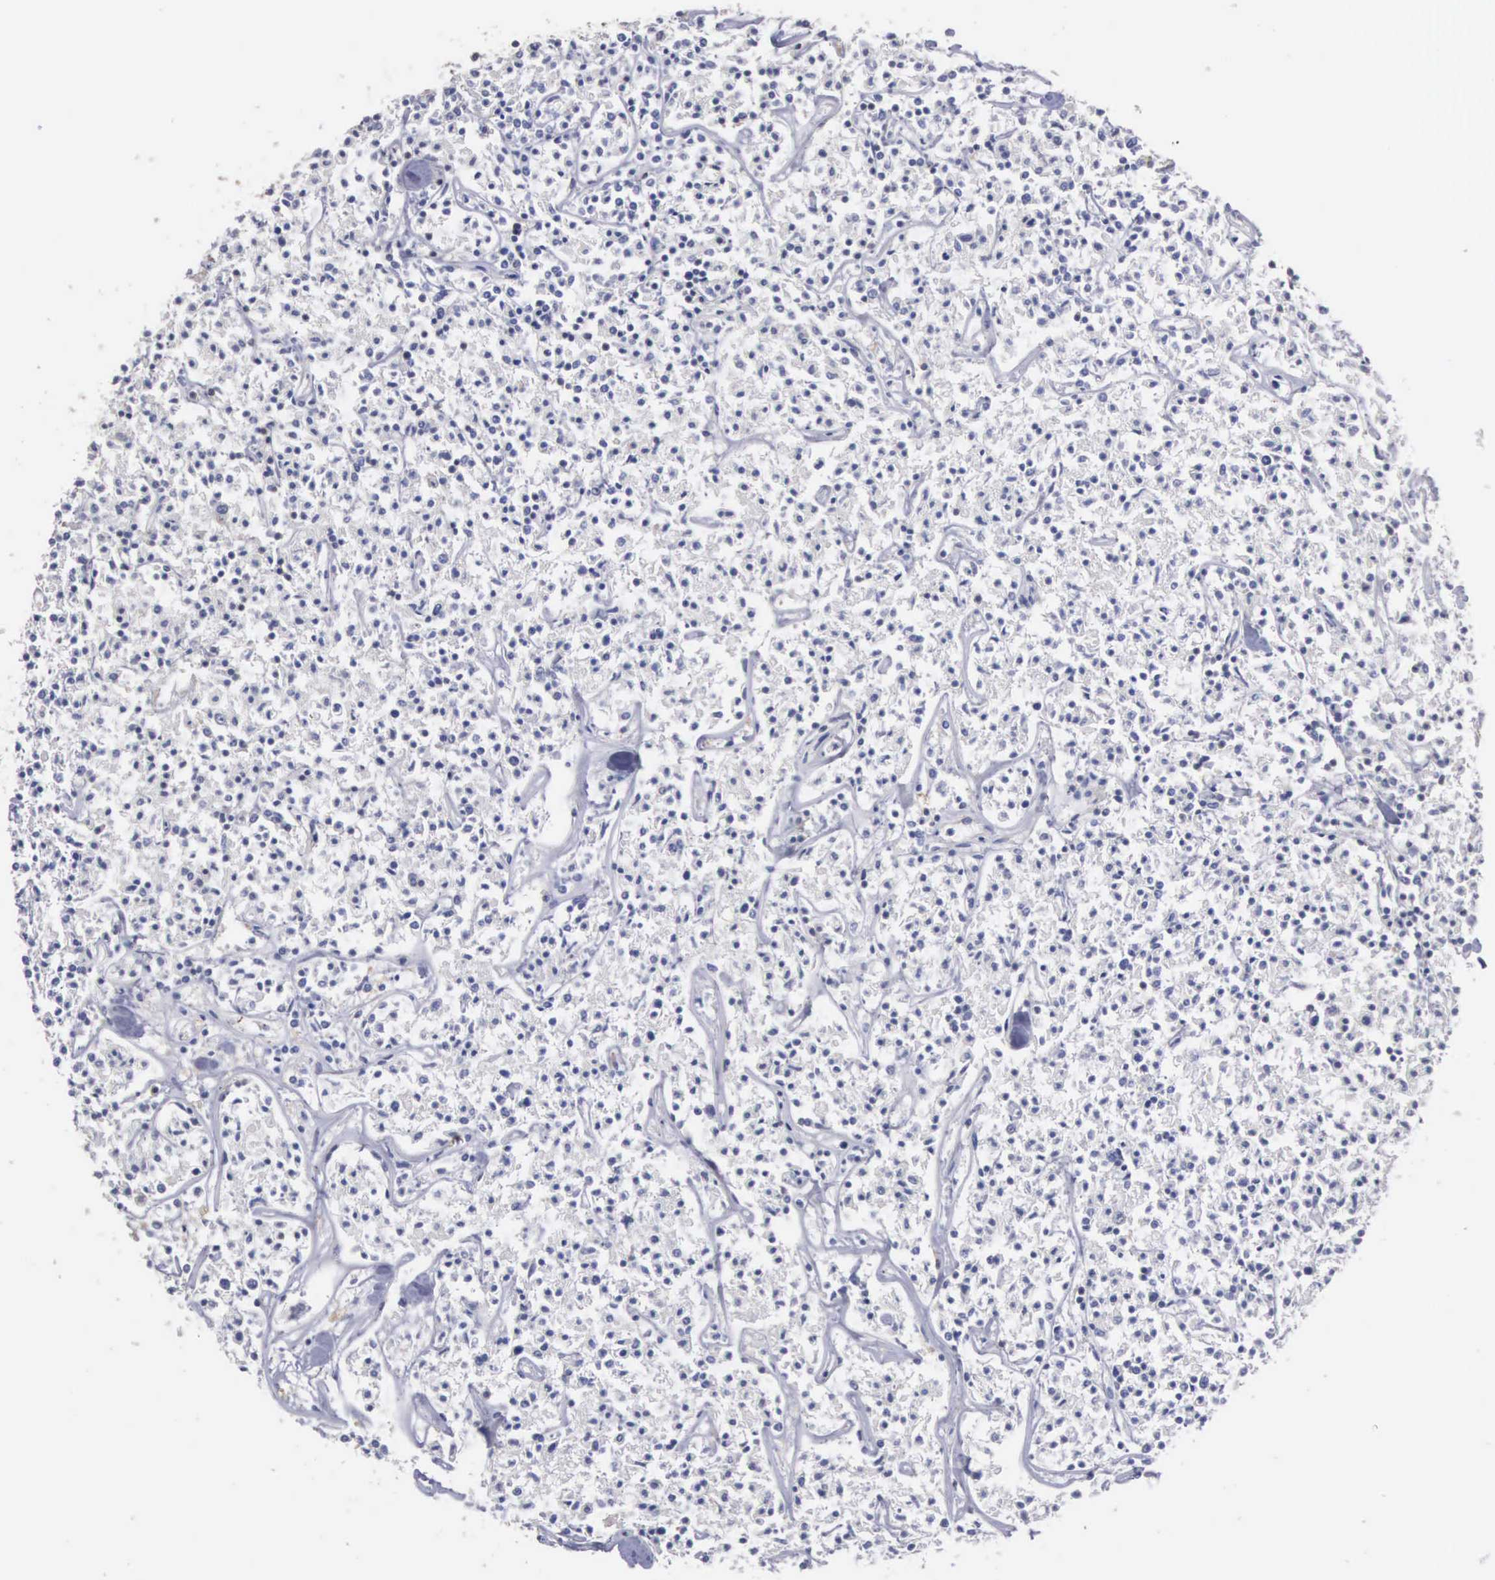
{"staining": {"intensity": "negative", "quantity": "none", "location": "none"}, "tissue": "lymphoma", "cell_type": "Tumor cells", "image_type": "cancer", "snomed": [{"axis": "morphology", "description": "Malignant lymphoma, non-Hodgkin's type, Low grade"}, {"axis": "topography", "description": "Small intestine"}], "caption": "The micrograph shows no significant staining in tumor cells of lymphoma.", "gene": "ENO3", "patient": {"sex": "female", "age": 59}}